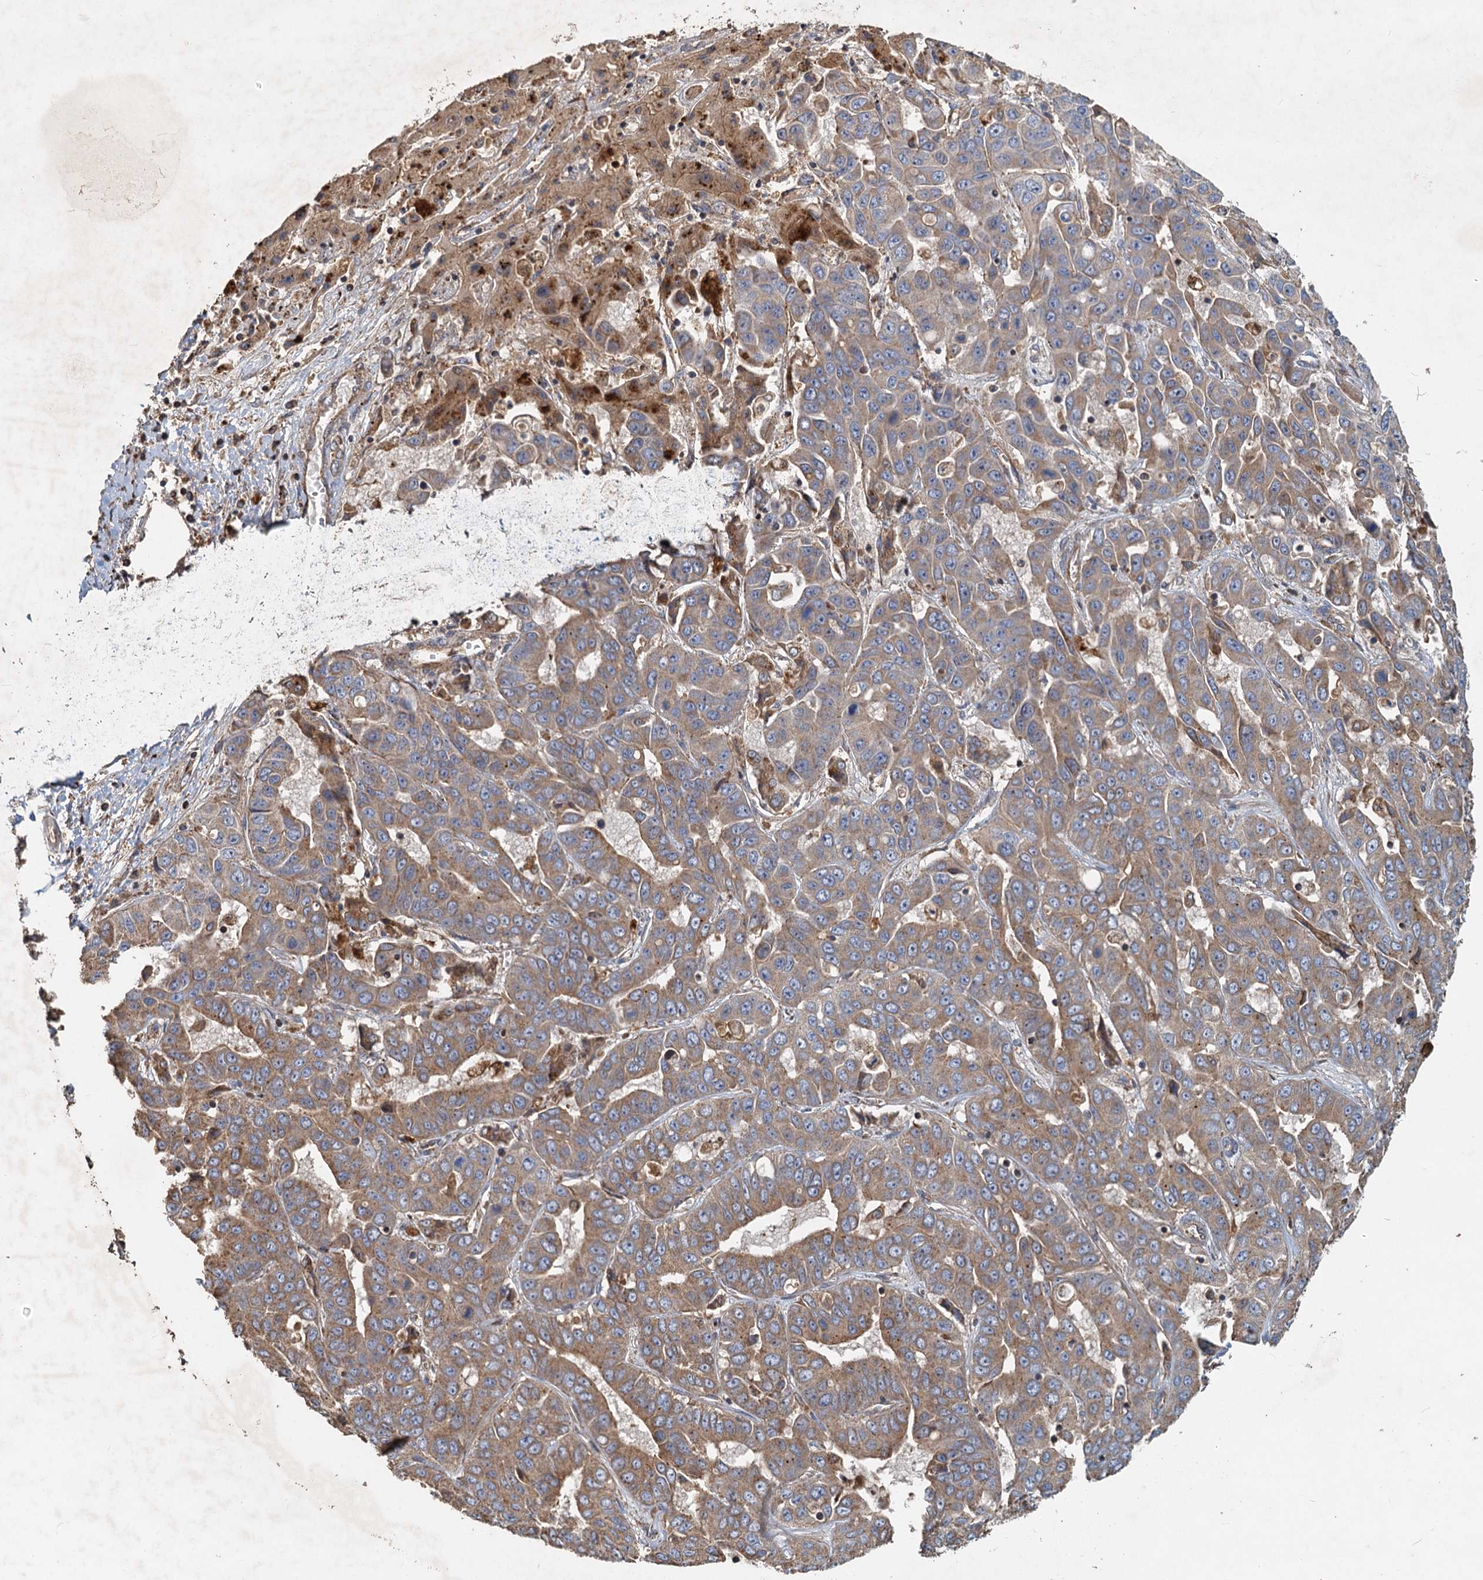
{"staining": {"intensity": "moderate", "quantity": ">75%", "location": "cytoplasmic/membranous"}, "tissue": "liver cancer", "cell_type": "Tumor cells", "image_type": "cancer", "snomed": [{"axis": "morphology", "description": "Cholangiocarcinoma"}, {"axis": "topography", "description": "Liver"}], "caption": "The immunohistochemical stain shows moderate cytoplasmic/membranous positivity in tumor cells of cholangiocarcinoma (liver) tissue.", "gene": "SDS", "patient": {"sex": "female", "age": 52}}